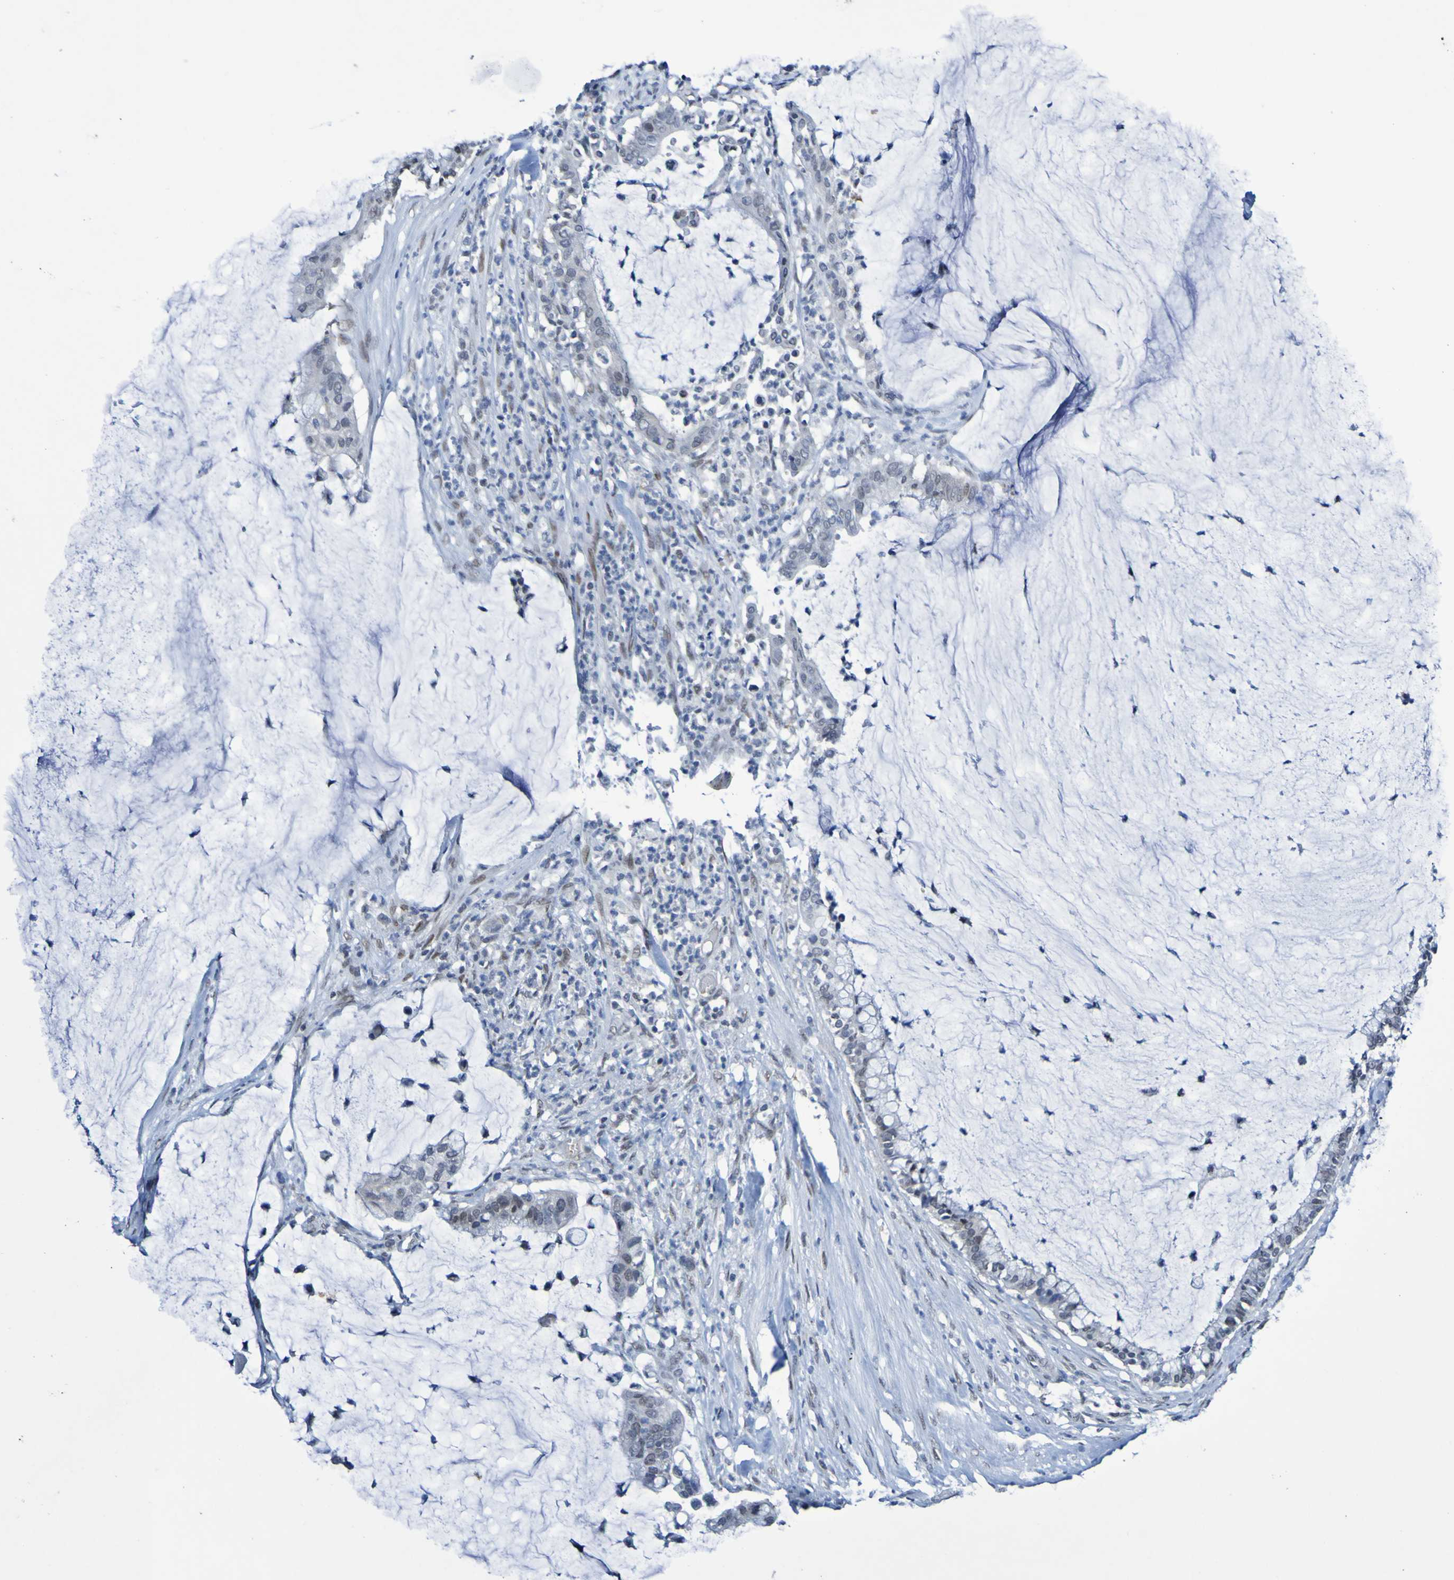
{"staining": {"intensity": "weak", "quantity": "<25%", "location": "nuclear"}, "tissue": "pancreatic cancer", "cell_type": "Tumor cells", "image_type": "cancer", "snomed": [{"axis": "morphology", "description": "Adenocarcinoma, NOS"}, {"axis": "topography", "description": "Pancreas"}], "caption": "Tumor cells are negative for protein expression in human pancreatic cancer (adenocarcinoma).", "gene": "PCGF1", "patient": {"sex": "male", "age": 41}}